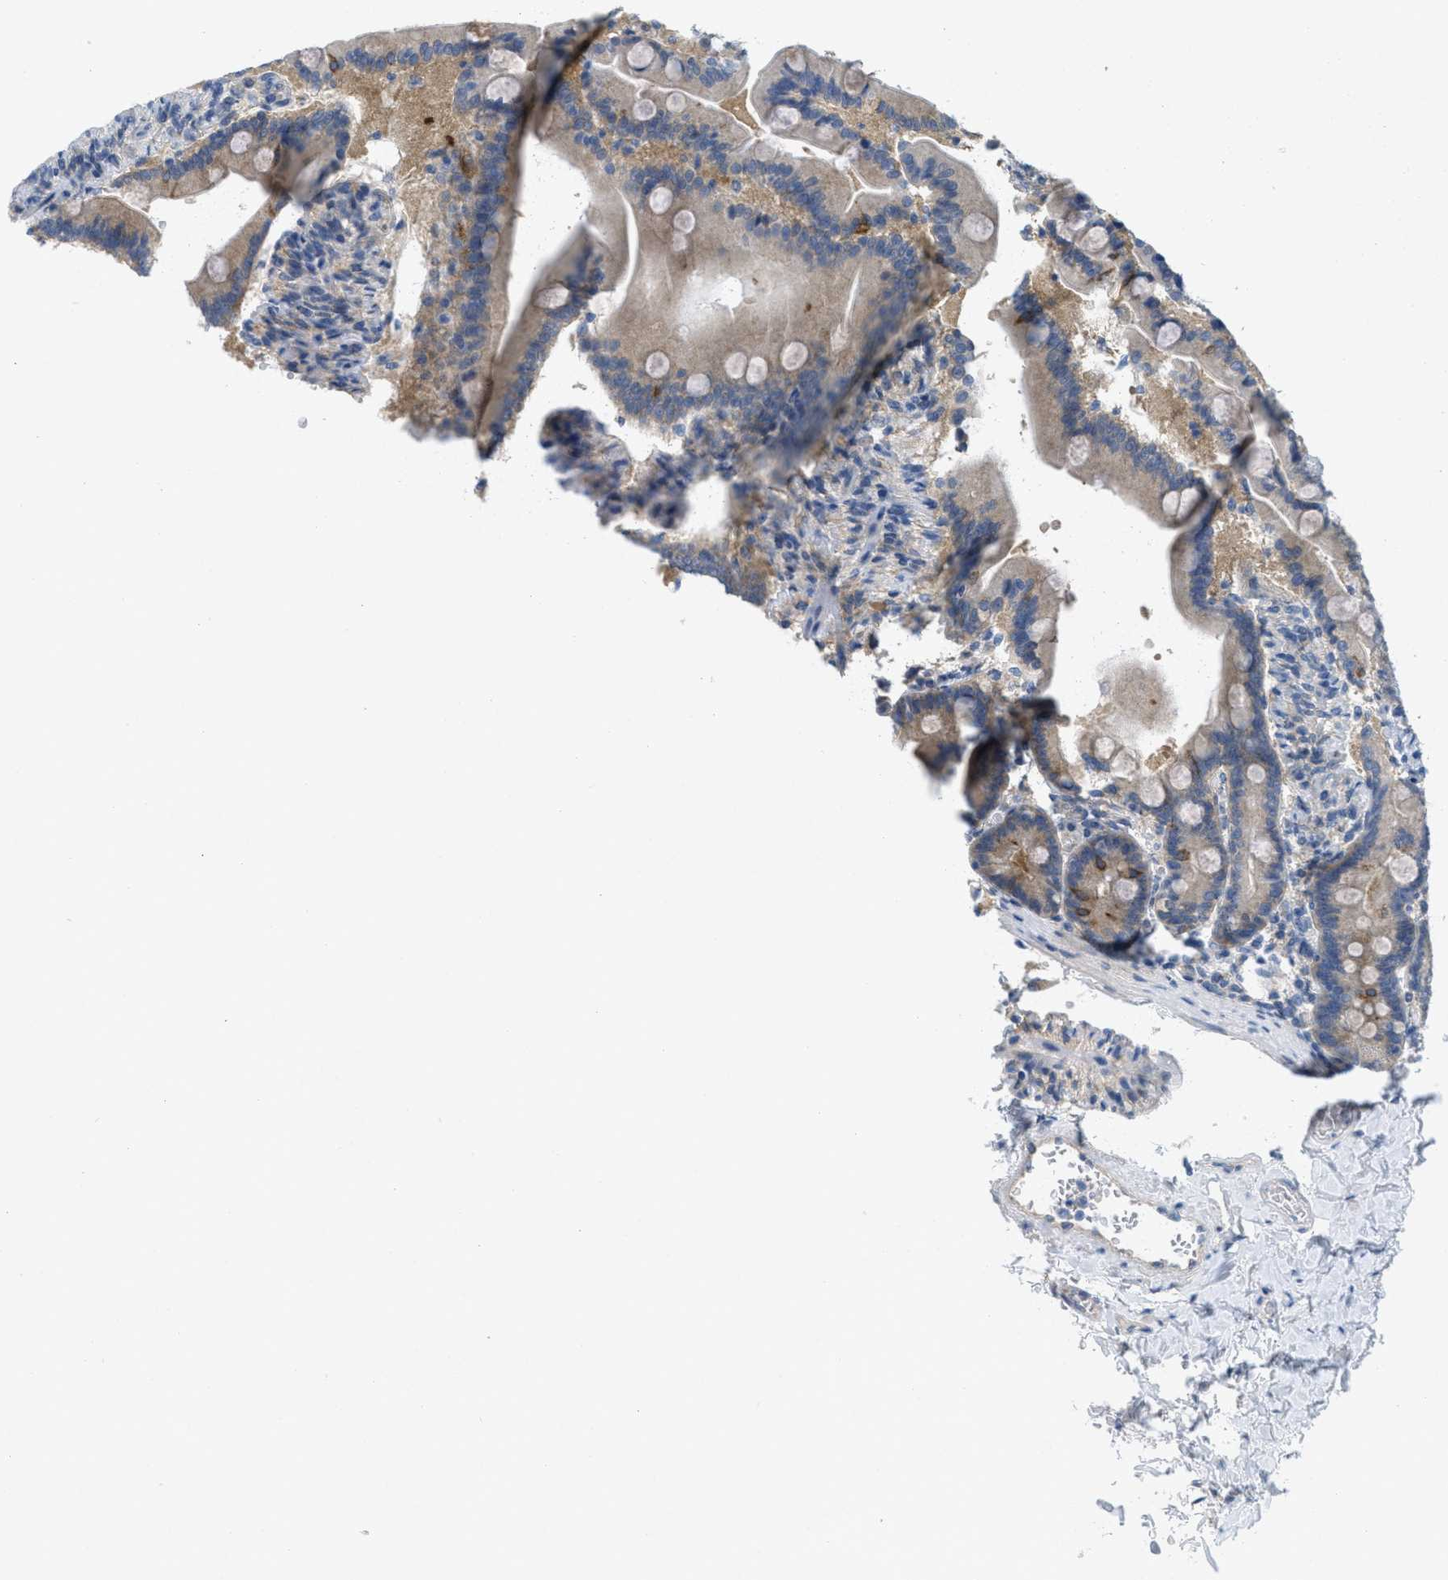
{"staining": {"intensity": "moderate", "quantity": ">75%", "location": "cytoplasmic/membranous"}, "tissue": "duodenum", "cell_type": "Glandular cells", "image_type": "normal", "snomed": [{"axis": "morphology", "description": "Normal tissue, NOS"}, {"axis": "topography", "description": "Duodenum"}], "caption": "Human duodenum stained with a brown dye shows moderate cytoplasmic/membranous positive expression in approximately >75% of glandular cells.", "gene": "ZFYVE9", "patient": {"sex": "male", "age": 54}}